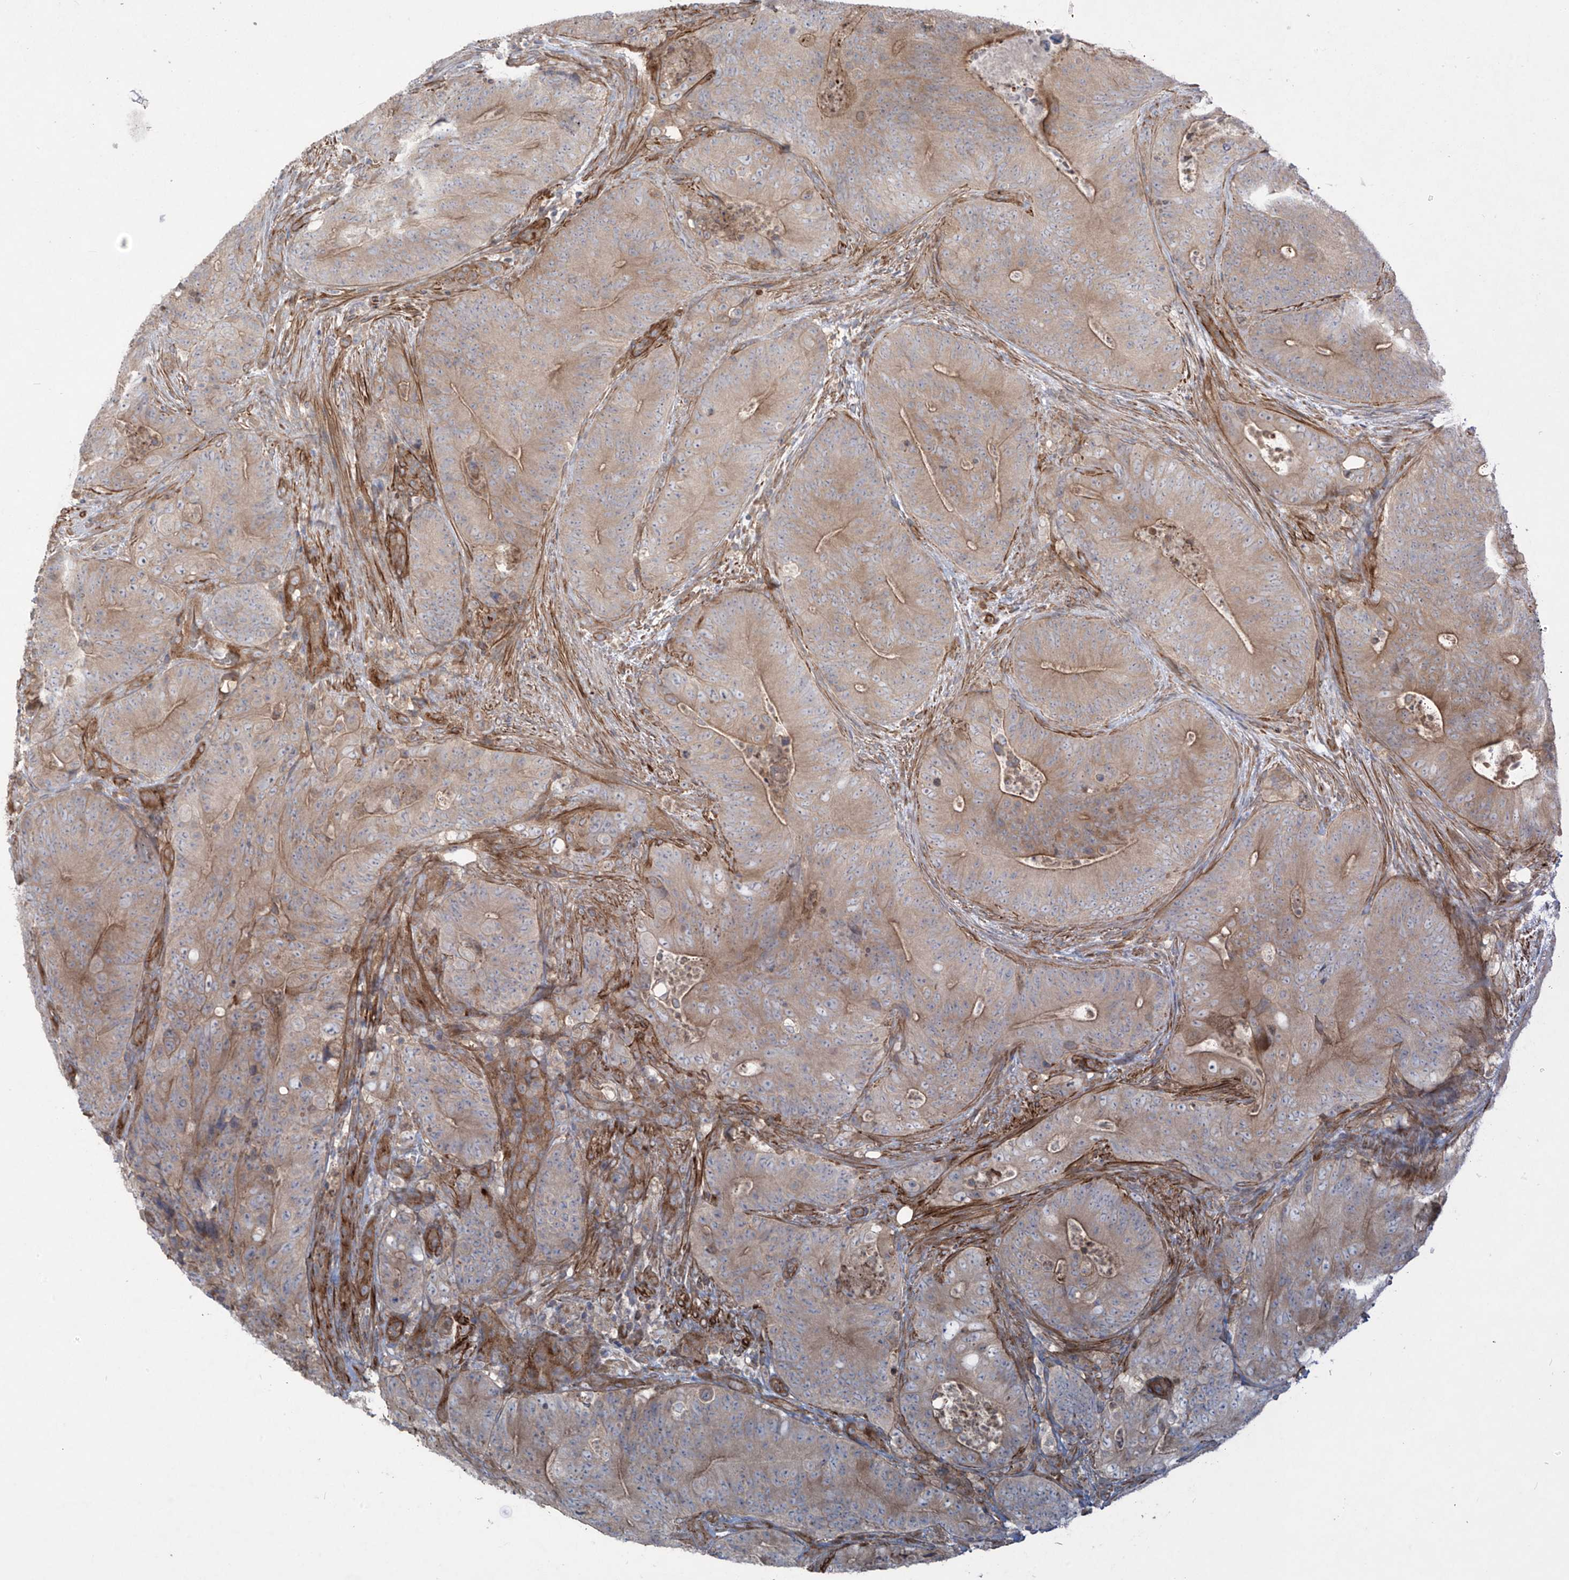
{"staining": {"intensity": "moderate", "quantity": "25%-75%", "location": "cytoplasmic/membranous"}, "tissue": "colorectal cancer", "cell_type": "Tumor cells", "image_type": "cancer", "snomed": [{"axis": "morphology", "description": "Normal tissue, NOS"}, {"axis": "topography", "description": "Colon"}], "caption": "Moderate cytoplasmic/membranous expression is present in about 25%-75% of tumor cells in colorectal cancer. (Stains: DAB in brown, nuclei in blue, Microscopy: brightfield microscopy at high magnification).", "gene": "TRMU", "patient": {"sex": "female", "age": 82}}